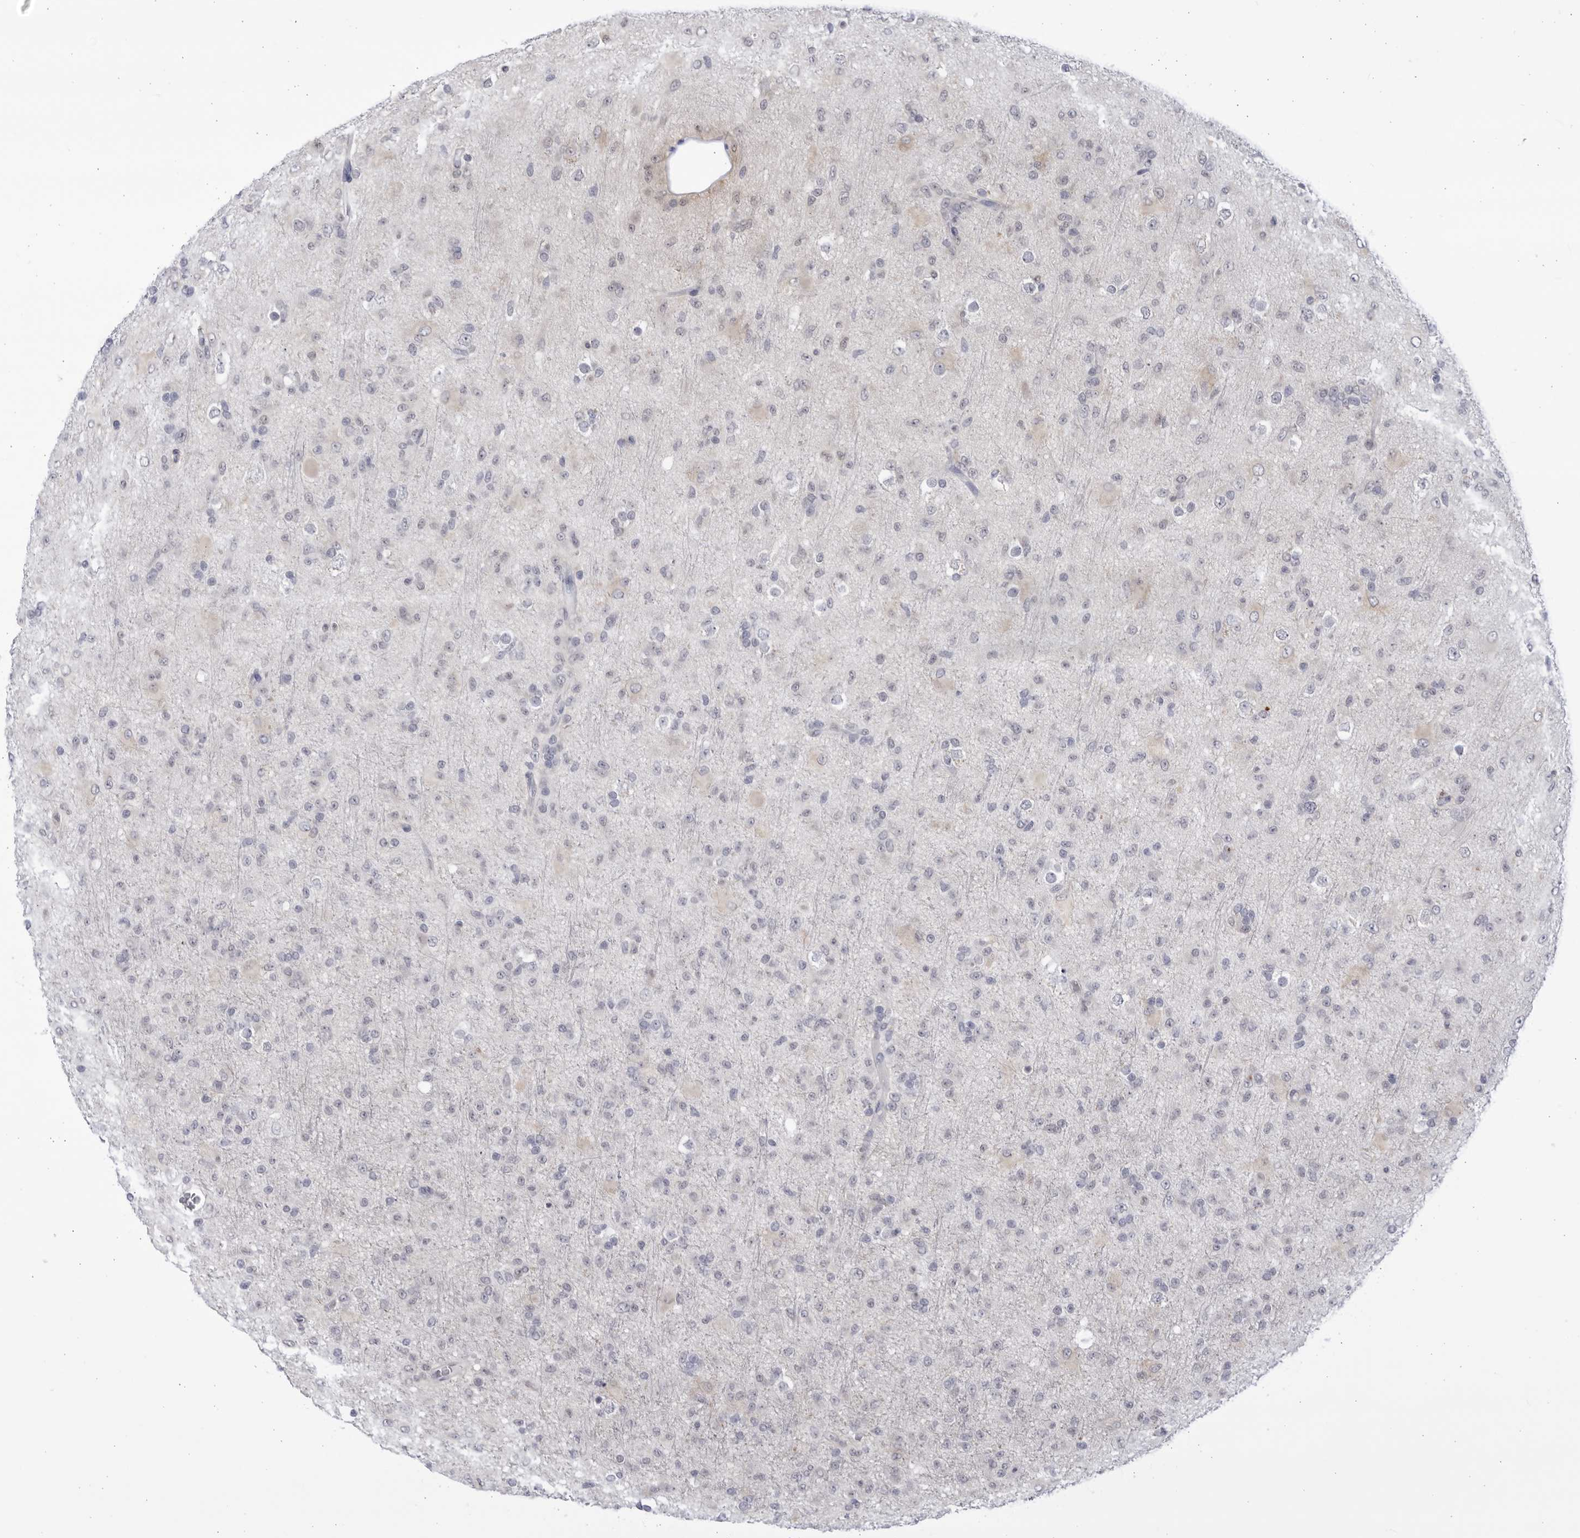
{"staining": {"intensity": "negative", "quantity": "none", "location": "none"}, "tissue": "glioma", "cell_type": "Tumor cells", "image_type": "cancer", "snomed": [{"axis": "morphology", "description": "Glioma, malignant, Low grade"}, {"axis": "topography", "description": "Brain"}], "caption": "Immunohistochemical staining of human malignant low-grade glioma reveals no significant staining in tumor cells.", "gene": "CCDC181", "patient": {"sex": "male", "age": 65}}